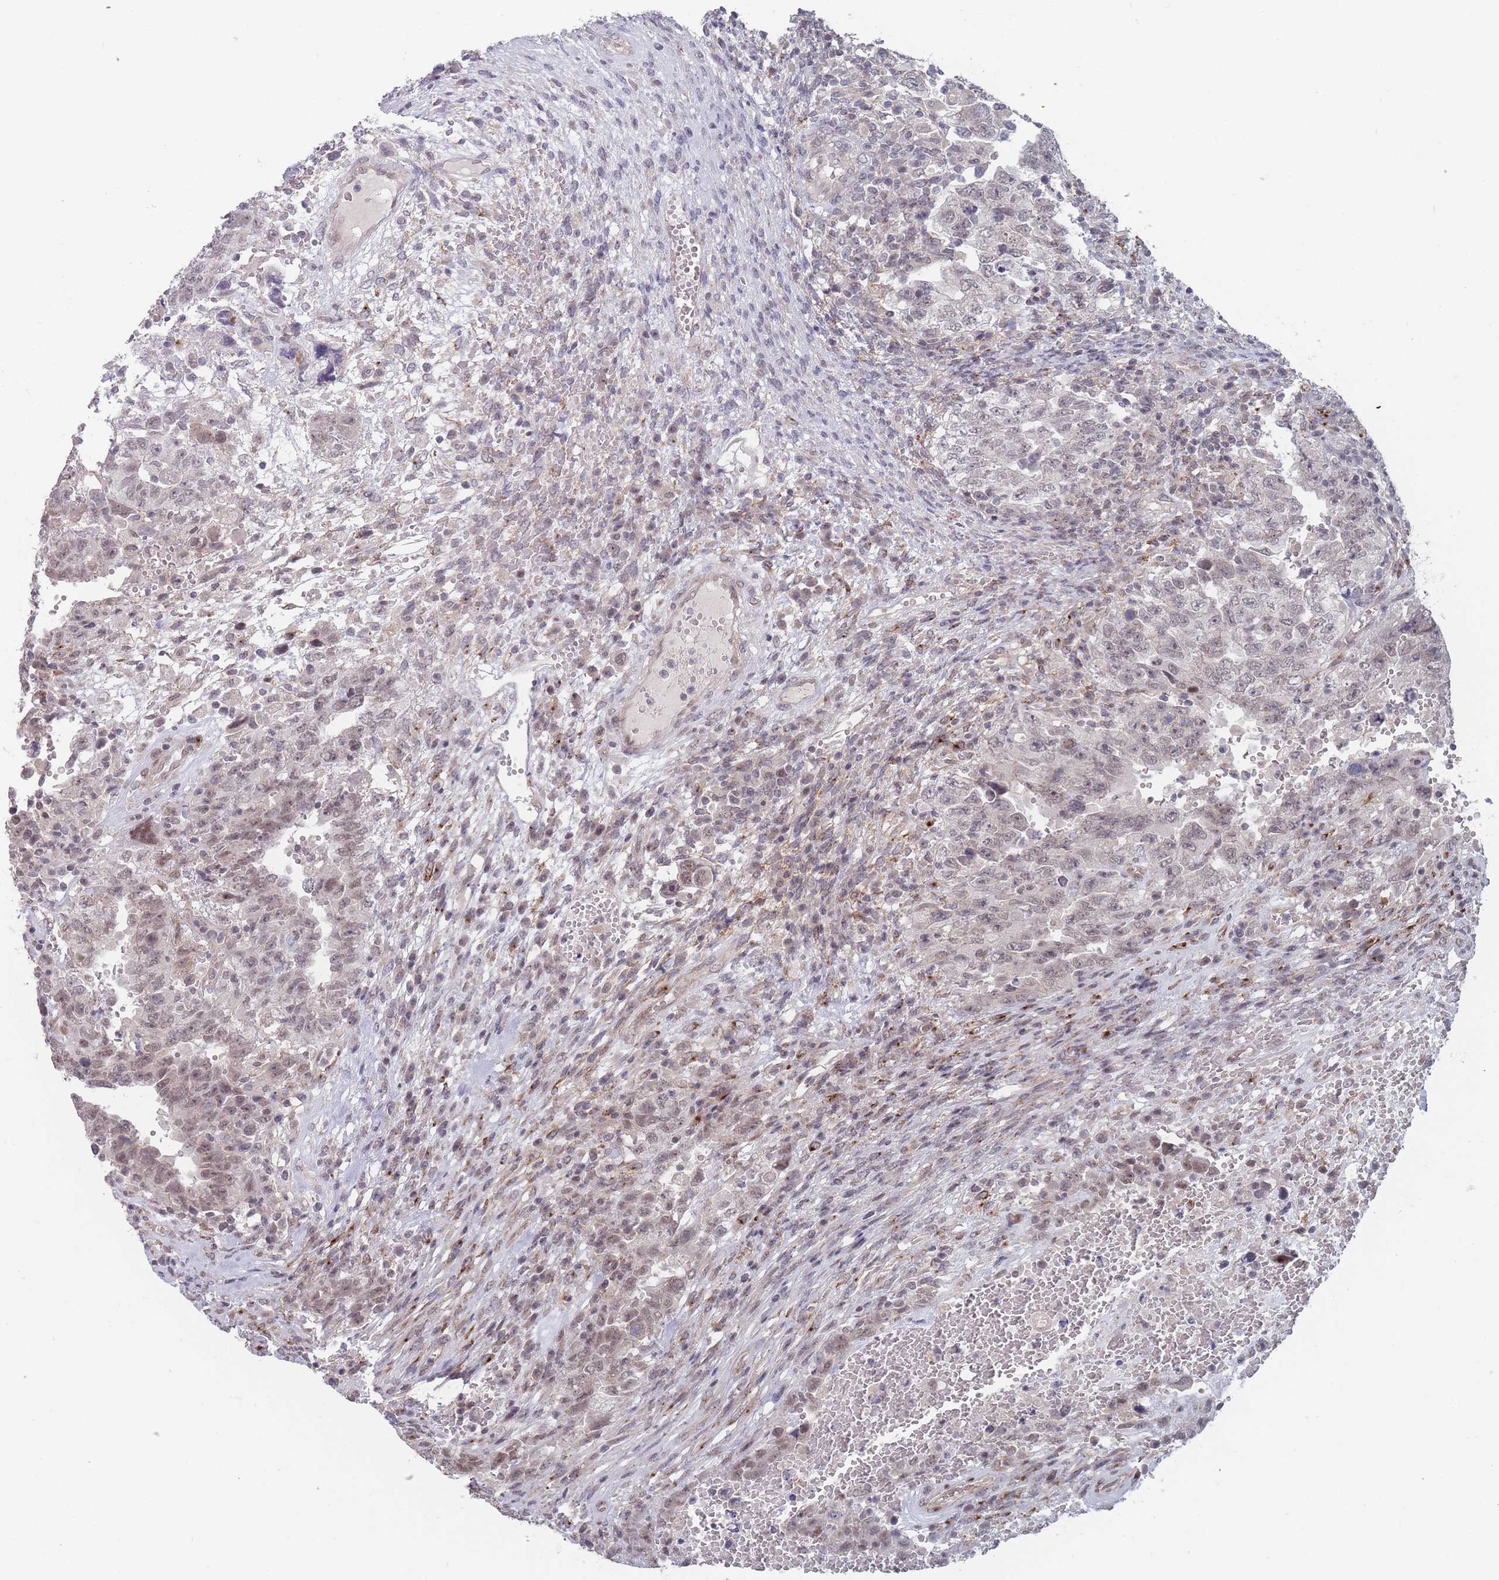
{"staining": {"intensity": "weak", "quantity": "25%-75%", "location": "nuclear"}, "tissue": "testis cancer", "cell_type": "Tumor cells", "image_type": "cancer", "snomed": [{"axis": "morphology", "description": "Carcinoma, Embryonal, NOS"}, {"axis": "topography", "description": "Testis"}], "caption": "Immunohistochemistry (DAB (3,3'-diaminobenzidine)) staining of human testis cancer displays weak nuclear protein staining in approximately 25%-75% of tumor cells.", "gene": "CNTRL", "patient": {"sex": "male", "age": 26}}